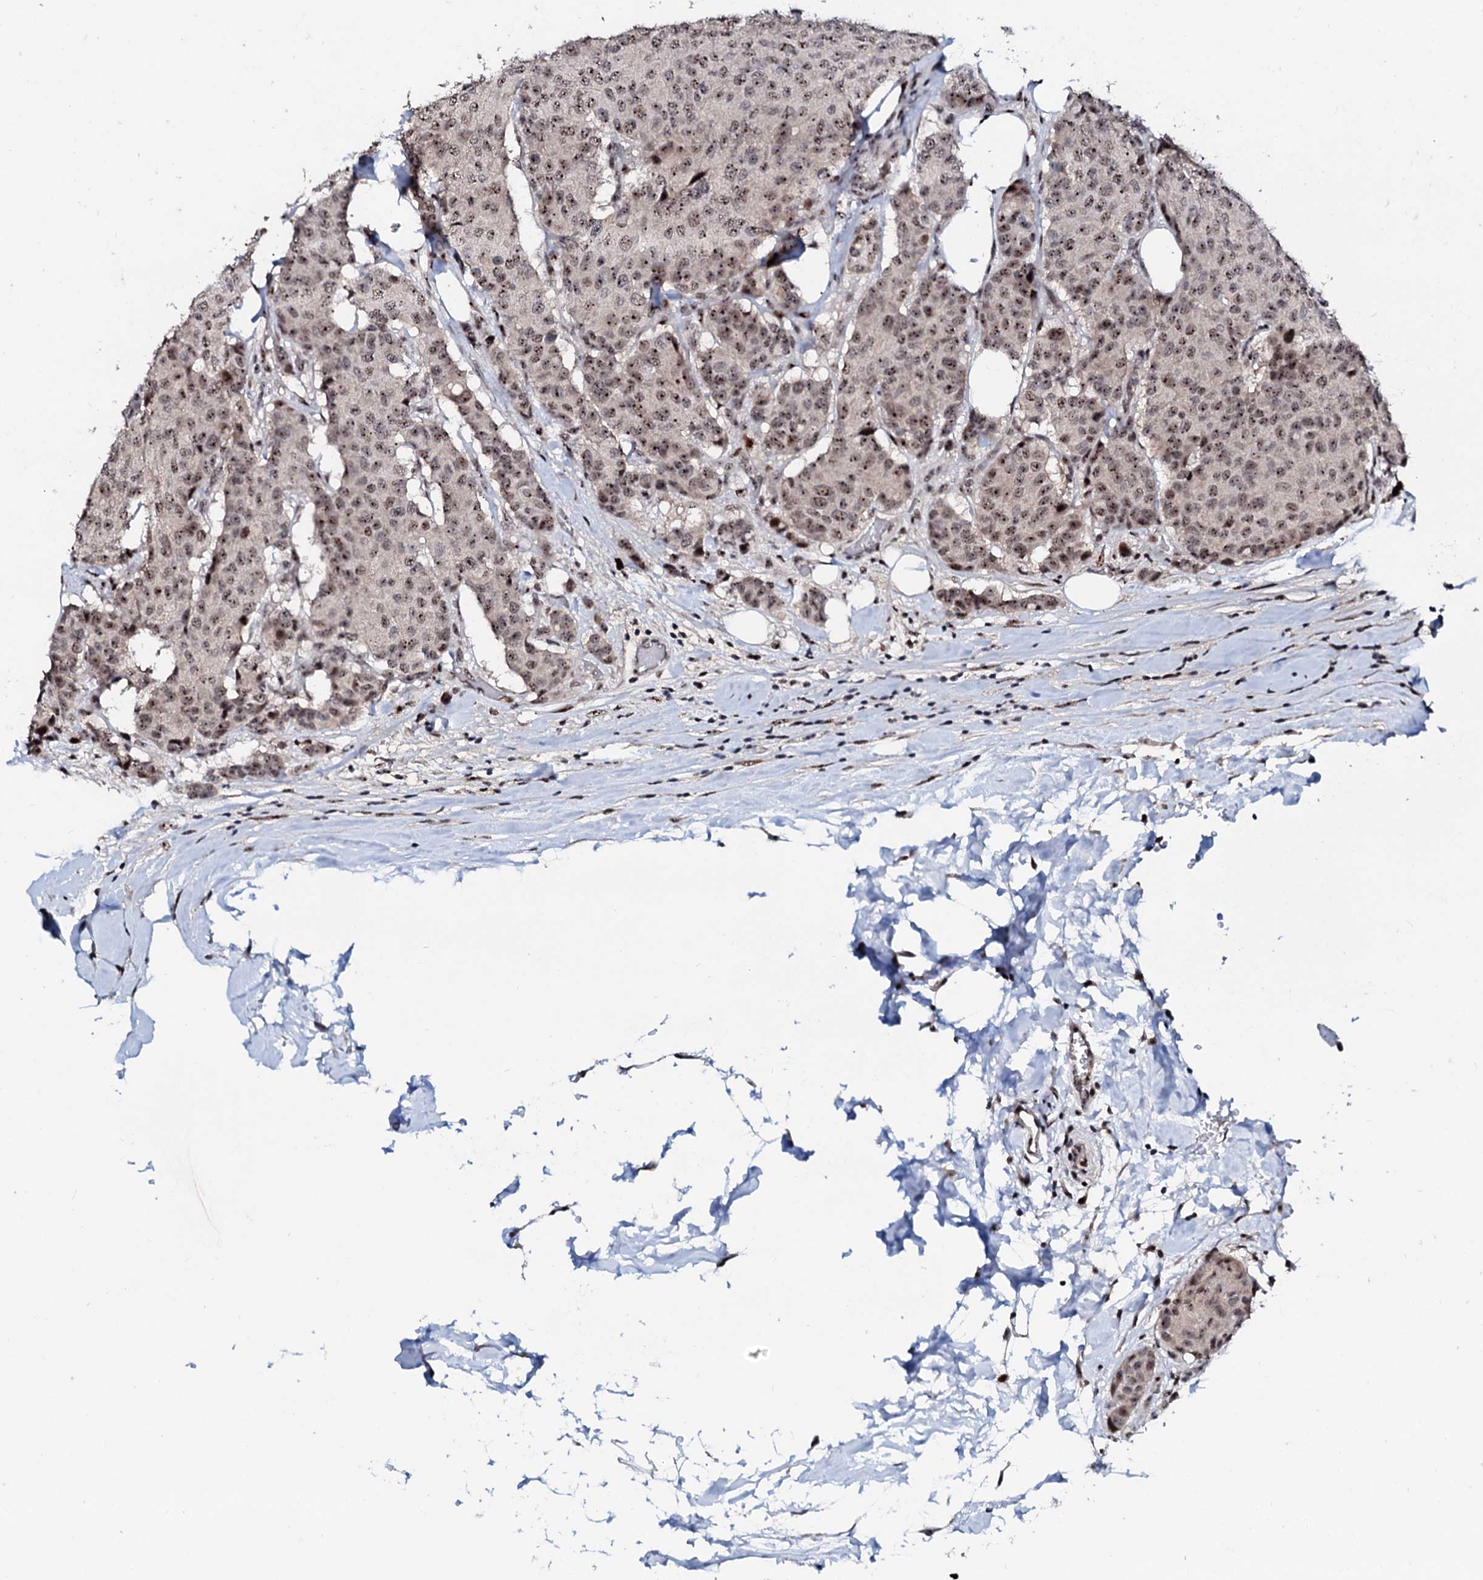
{"staining": {"intensity": "moderate", "quantity": ">75%", "location": "nuclear"}, "tissue": "breast cancer", "cell_type": "Tumor cells", "image_type": "cancer", "snomed": [{"axis": "morphology", "description": "Duct carcinoma"}, {"axis": "topography", "description": "Breast"}], "caption": "DAB (3,3'-diaminobenzidine) immunohistochemical staining of invasive ductal carcinoma (breast) reveals moderate nuclear protein expression in about >75% of tumor cells.", "gene": "NEUROG3", "patient": {"sex": "female", "age": 75}}